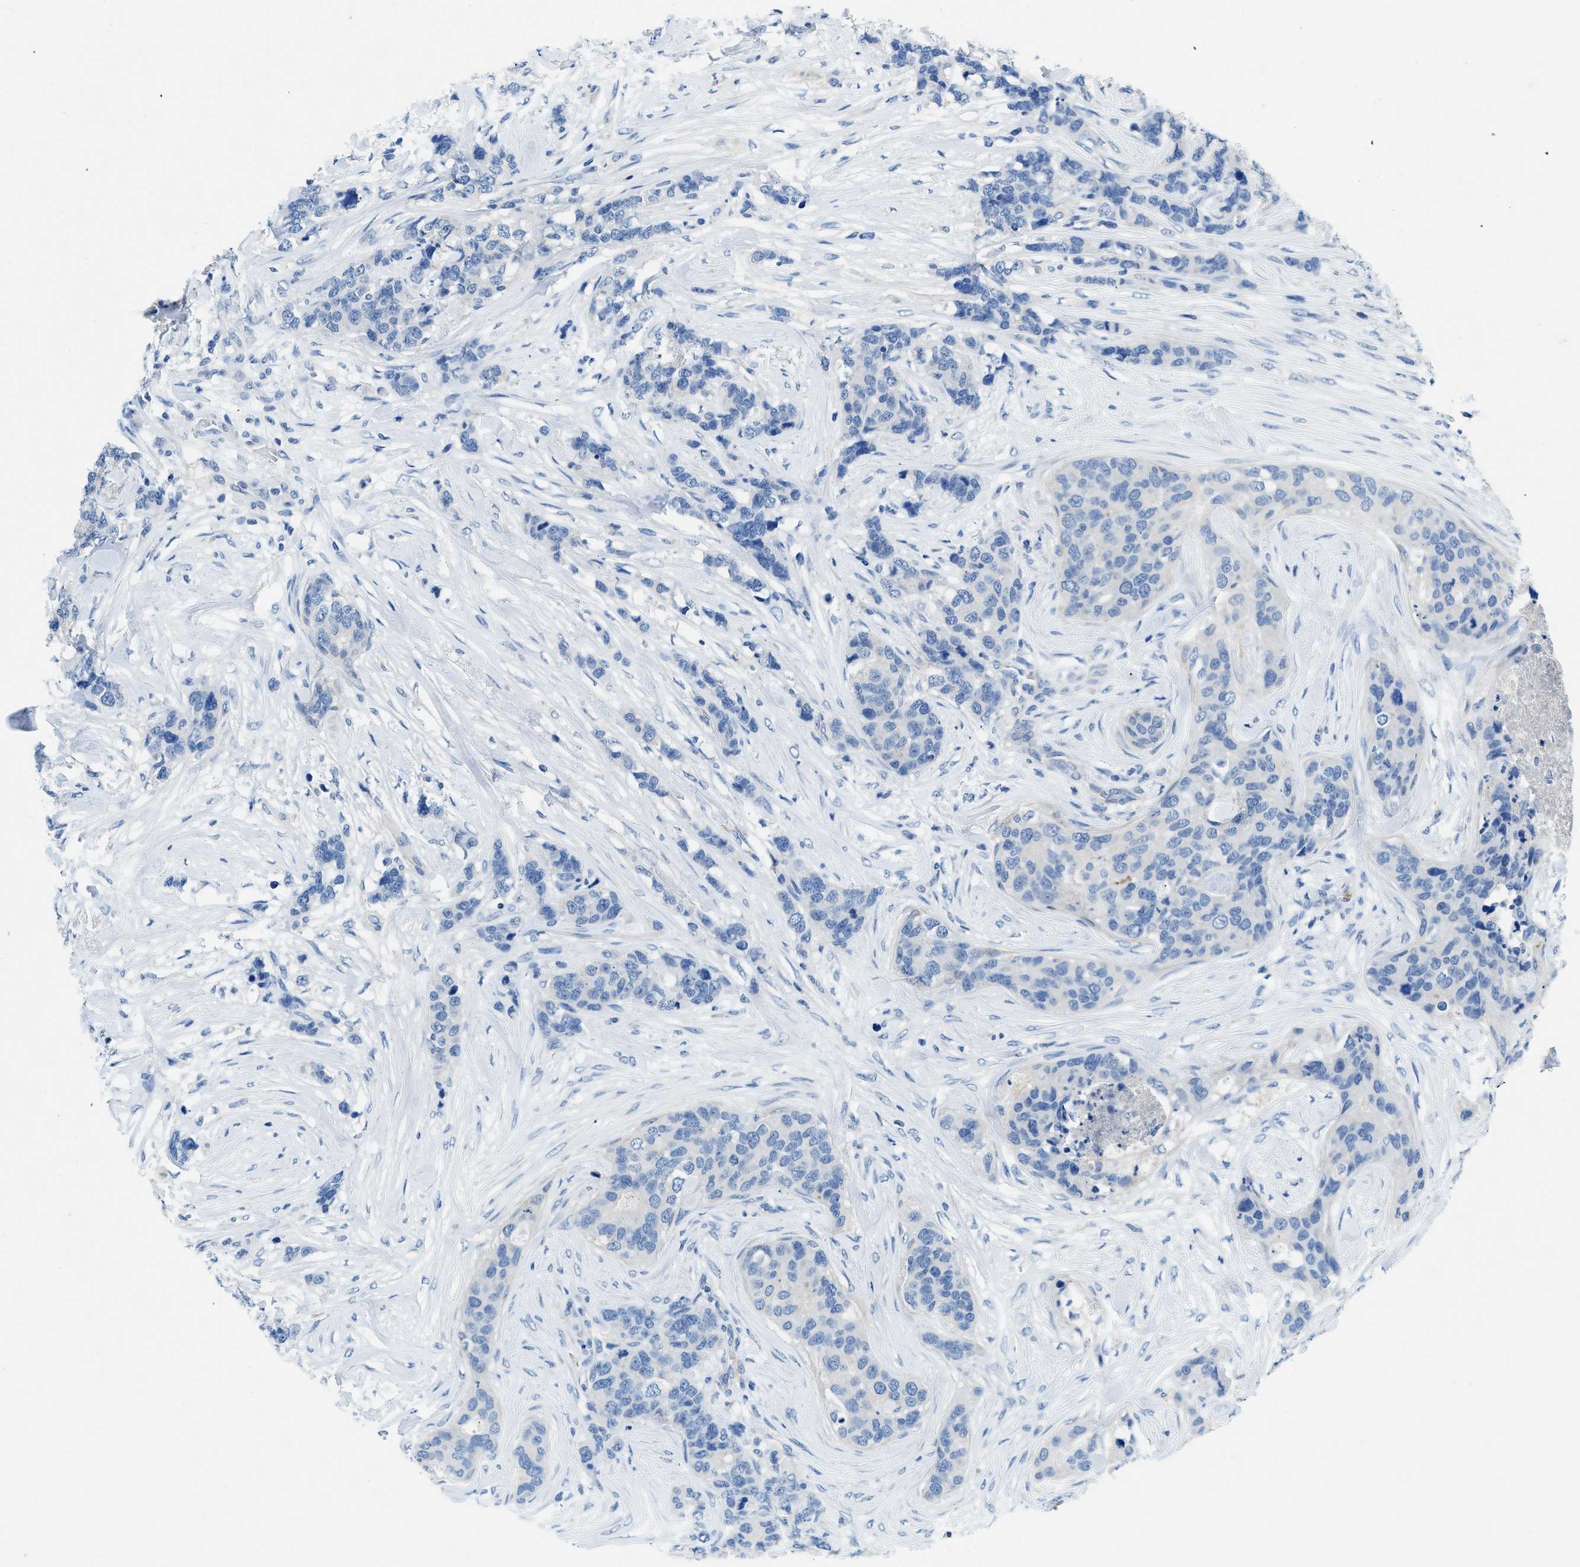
{"staining": {"intensity": "negative", "quantity": "none", "location": "none"}, "tissue": "breast cancer", "cell_type": "Tumor cells", "image_type": "cancer", "snomed": [{"axis": "morphology", "description": "Lobular carcinoma"}, {"axis": "topography", "description": "Breast"}], "caption": "The immunohistochemistry image has no significant positivity in tumor cells of breast lobular carcinoma tissue.", "gene": "SLC10A6", "patient": {"sex": "female", "age": 59}}